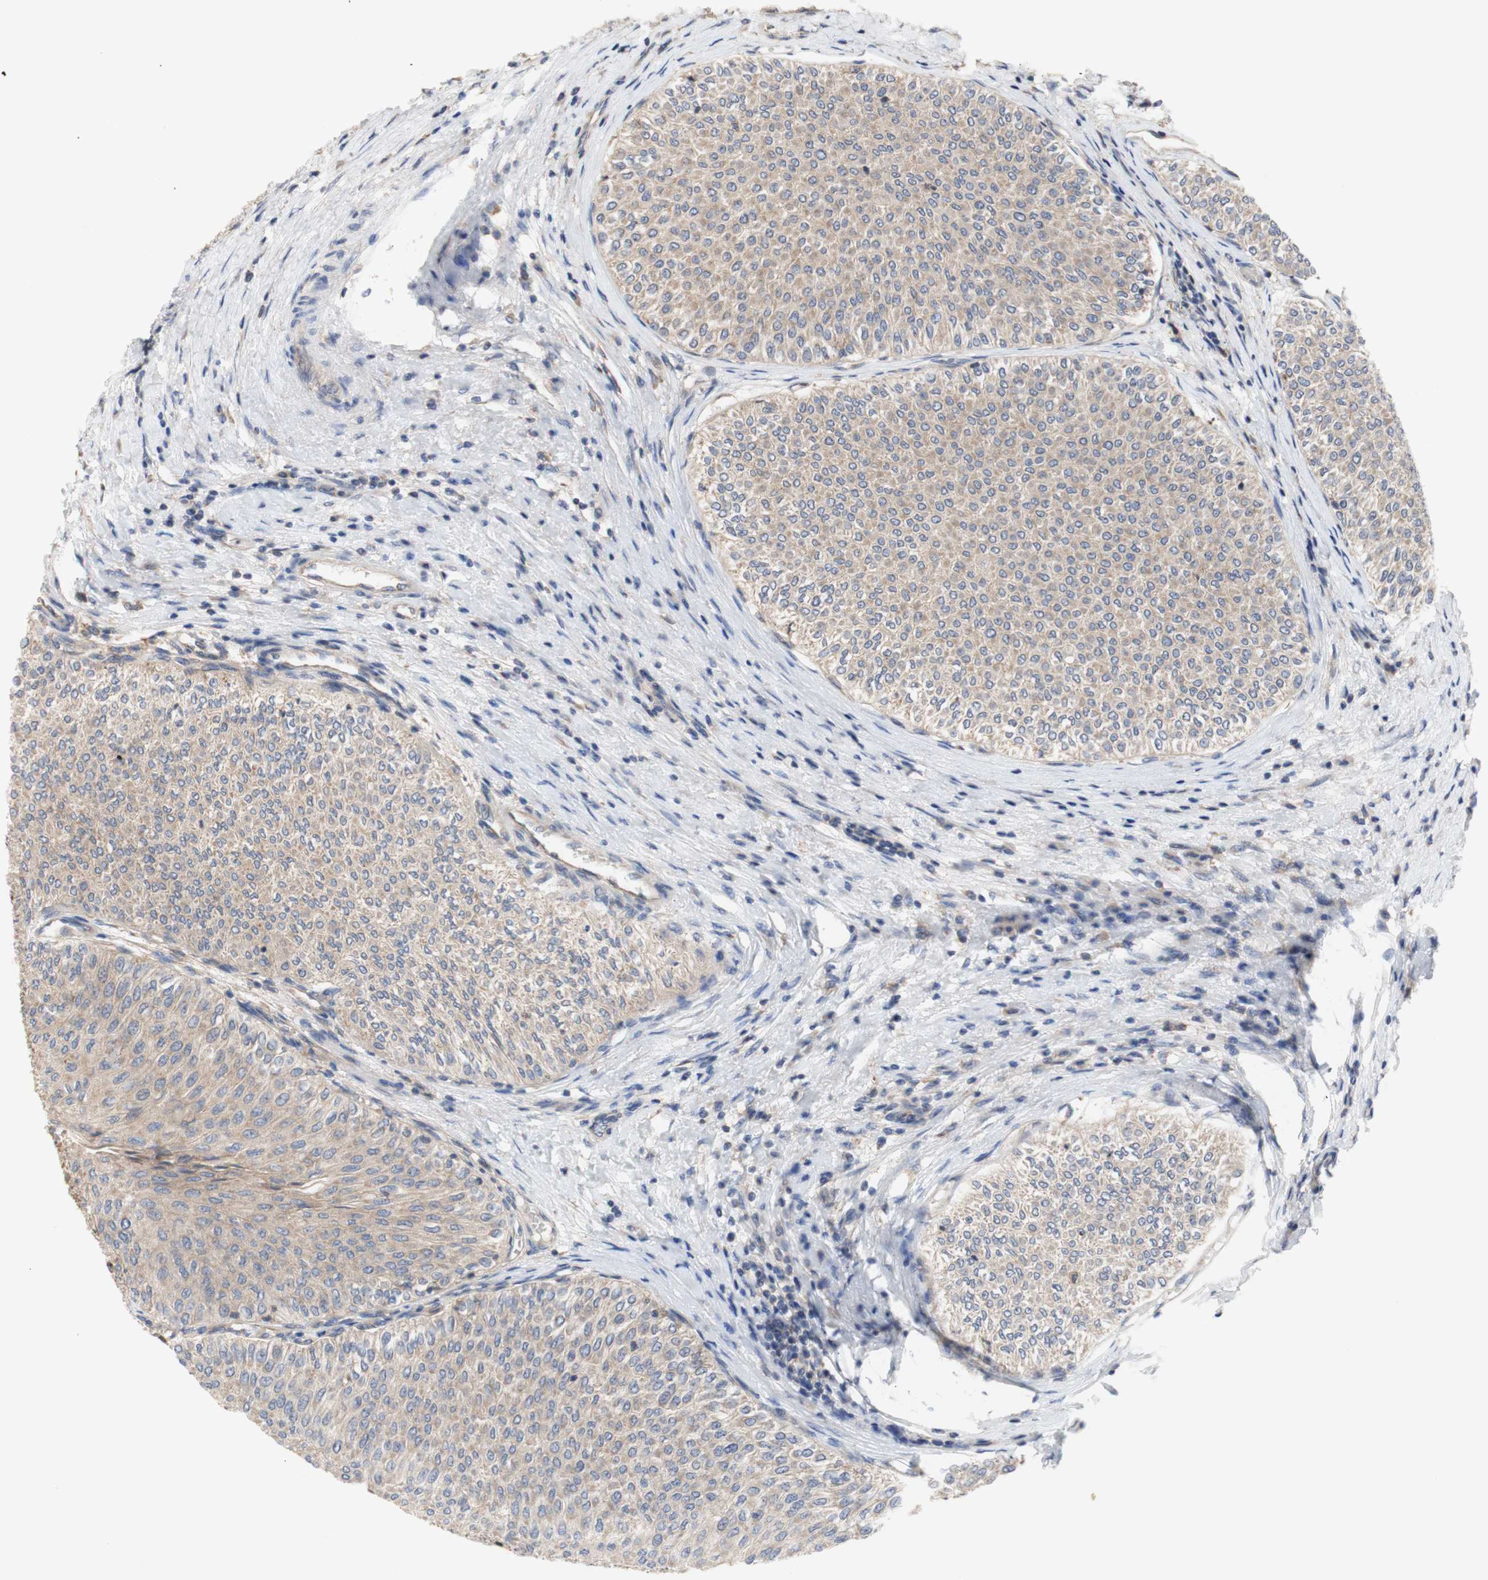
{"staining": {"intensity": "weak", "quantity": ">75%", "location": "cytoplasmic/membranous"}, "tissue": "urothelial cancer", "cell_type": "Tumor cells", "image_type": "cancer", "snomed": [{"axis": "morphology", "description": "Urothelial carcinoma, Low grade"}, {"axis": "topography", "description": "Urinary bladder"}], "caption": "DAB immunohistochemical staining of human urothelial cancer demonstrates weak cytoplasmic/membranous protein staining in about >75% of tumor cells.", "gene": "IKBKG", "patient": {"sex": "male", "age": 78}}